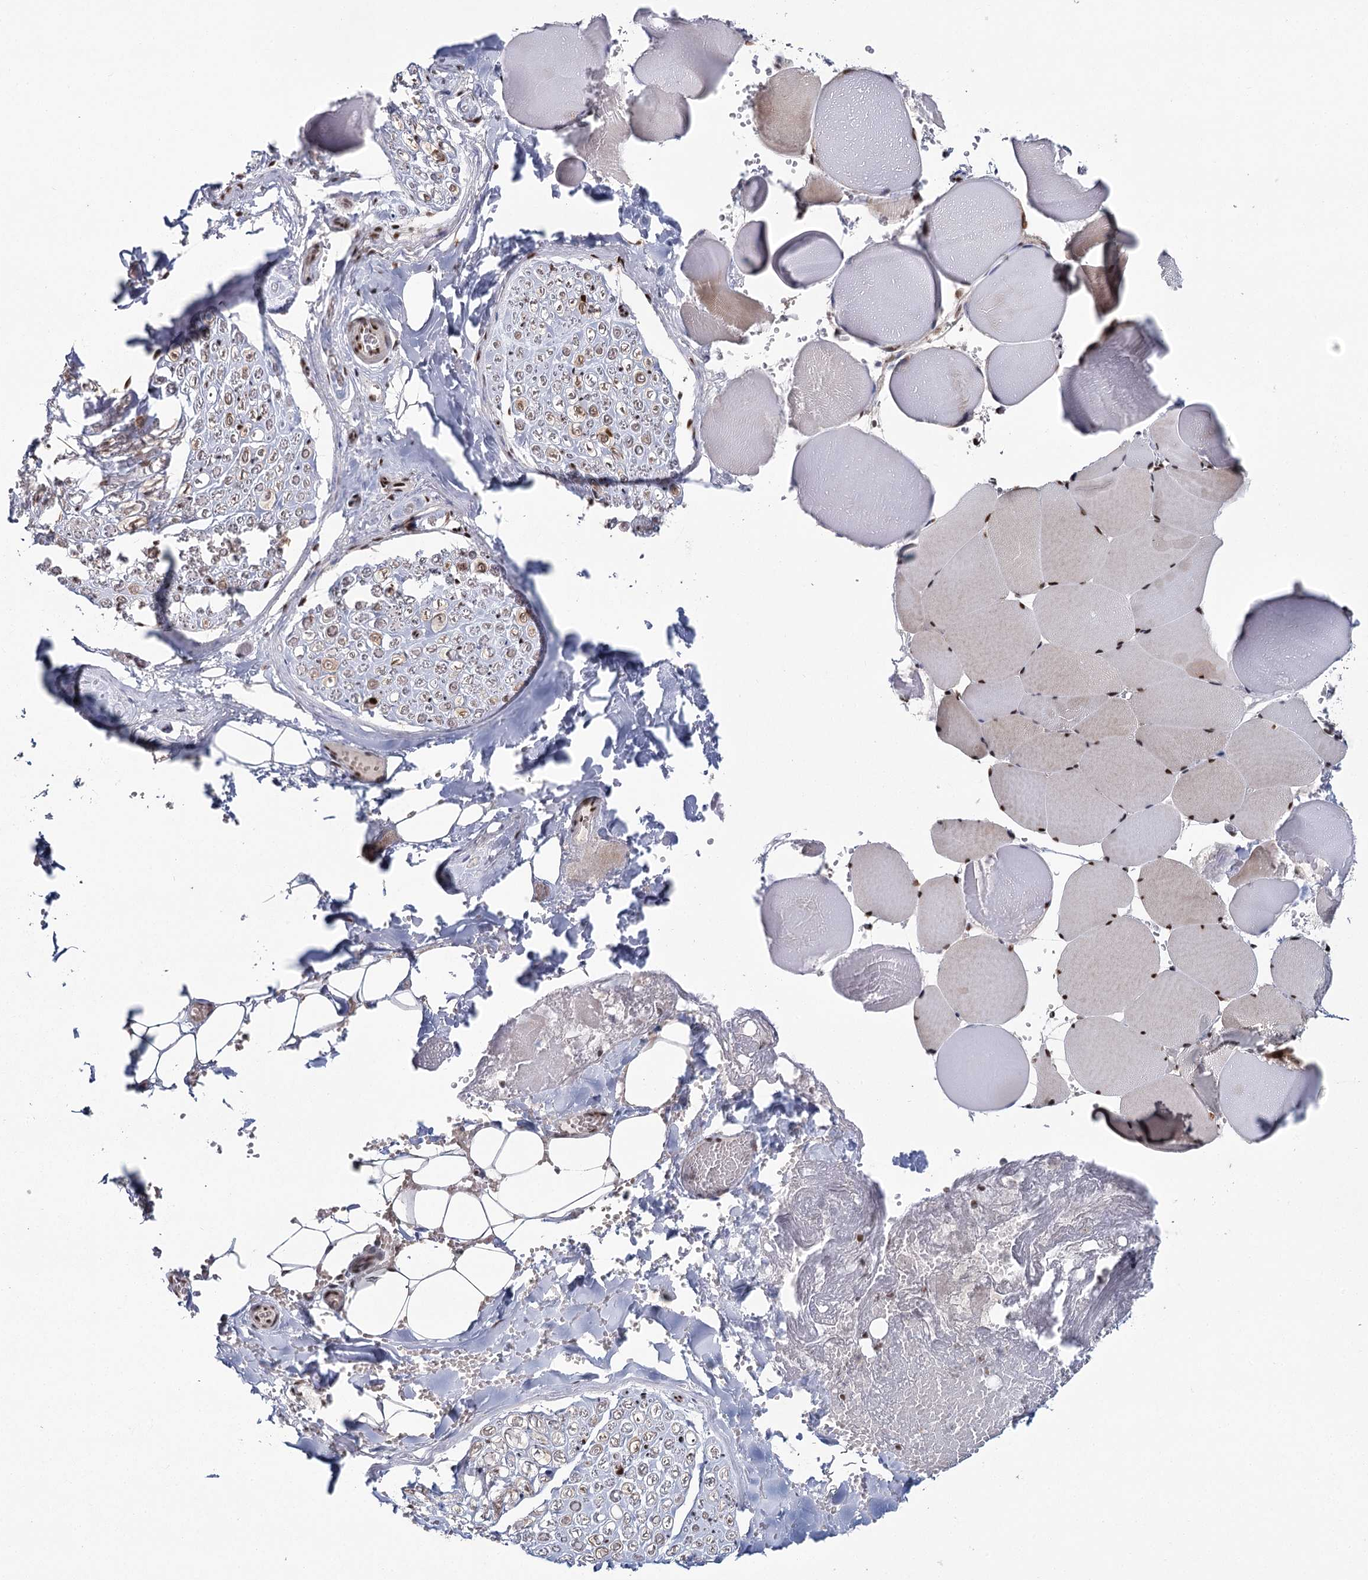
{"staining": {"intensity": "negative", "quantity": "none", "location": "none"}, "tissue": "adipose tissue", "cell_type": "Adipocytes", "image_type": "normal", "snomed": [{"axis": "morphology", "description": "Normal tissue, NOS"}, {"axis": "topography", "description": "Skeletal muscle"}, {"axis": "topography", "description": "Peripheral nerve tissue"}], "caption": "This is a photomicrograph of IHC staining of benign adipose tissue, which shows no staining in adipocytes. (Stains: DAB immunohistochemistry (IHC) with hematoxylin counter stain, Microscopy: brightfield microscopy at high magnification).", "gene": "SCAF8", "patient": {"sex": "female", "age": 55}}